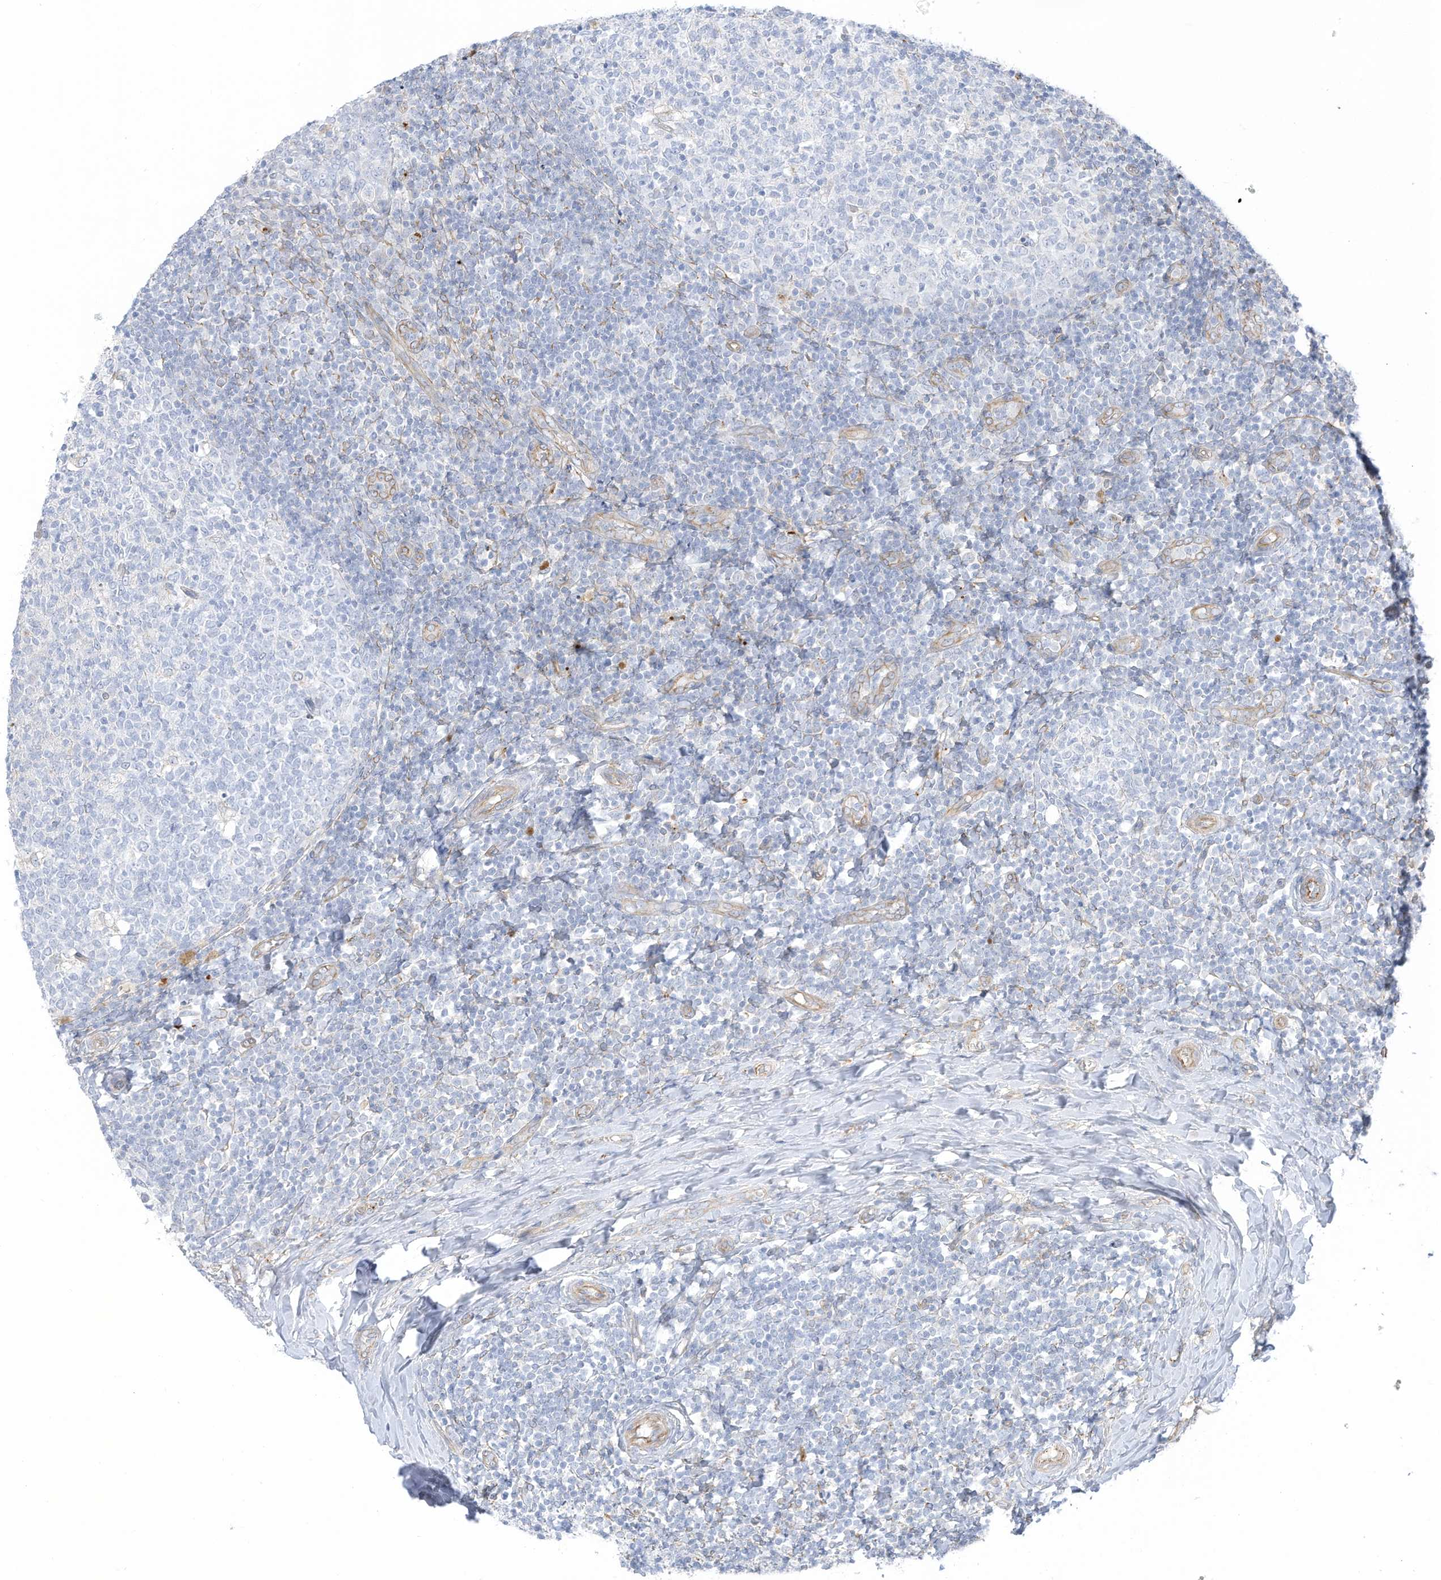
{"staining": {"intensity": "negative", "quantity": "none", "location": "none"}, "tissue": "tonsil", "cell_type": "Germinal center cells", "image_type": "normal", "snomed": [{"axis": "morphology", "description": "Normal tissue, NOS"}, {"axis": "topography", "description": "Tonsil"}], "caption": "The immunohistochemistry micrograph has no significant staining in germinal center cells of tonsil. (IHC, brightfield microscopy, high magnification).", "gene": "TAL2", "patient": {"sex": "female", "age": 19}}